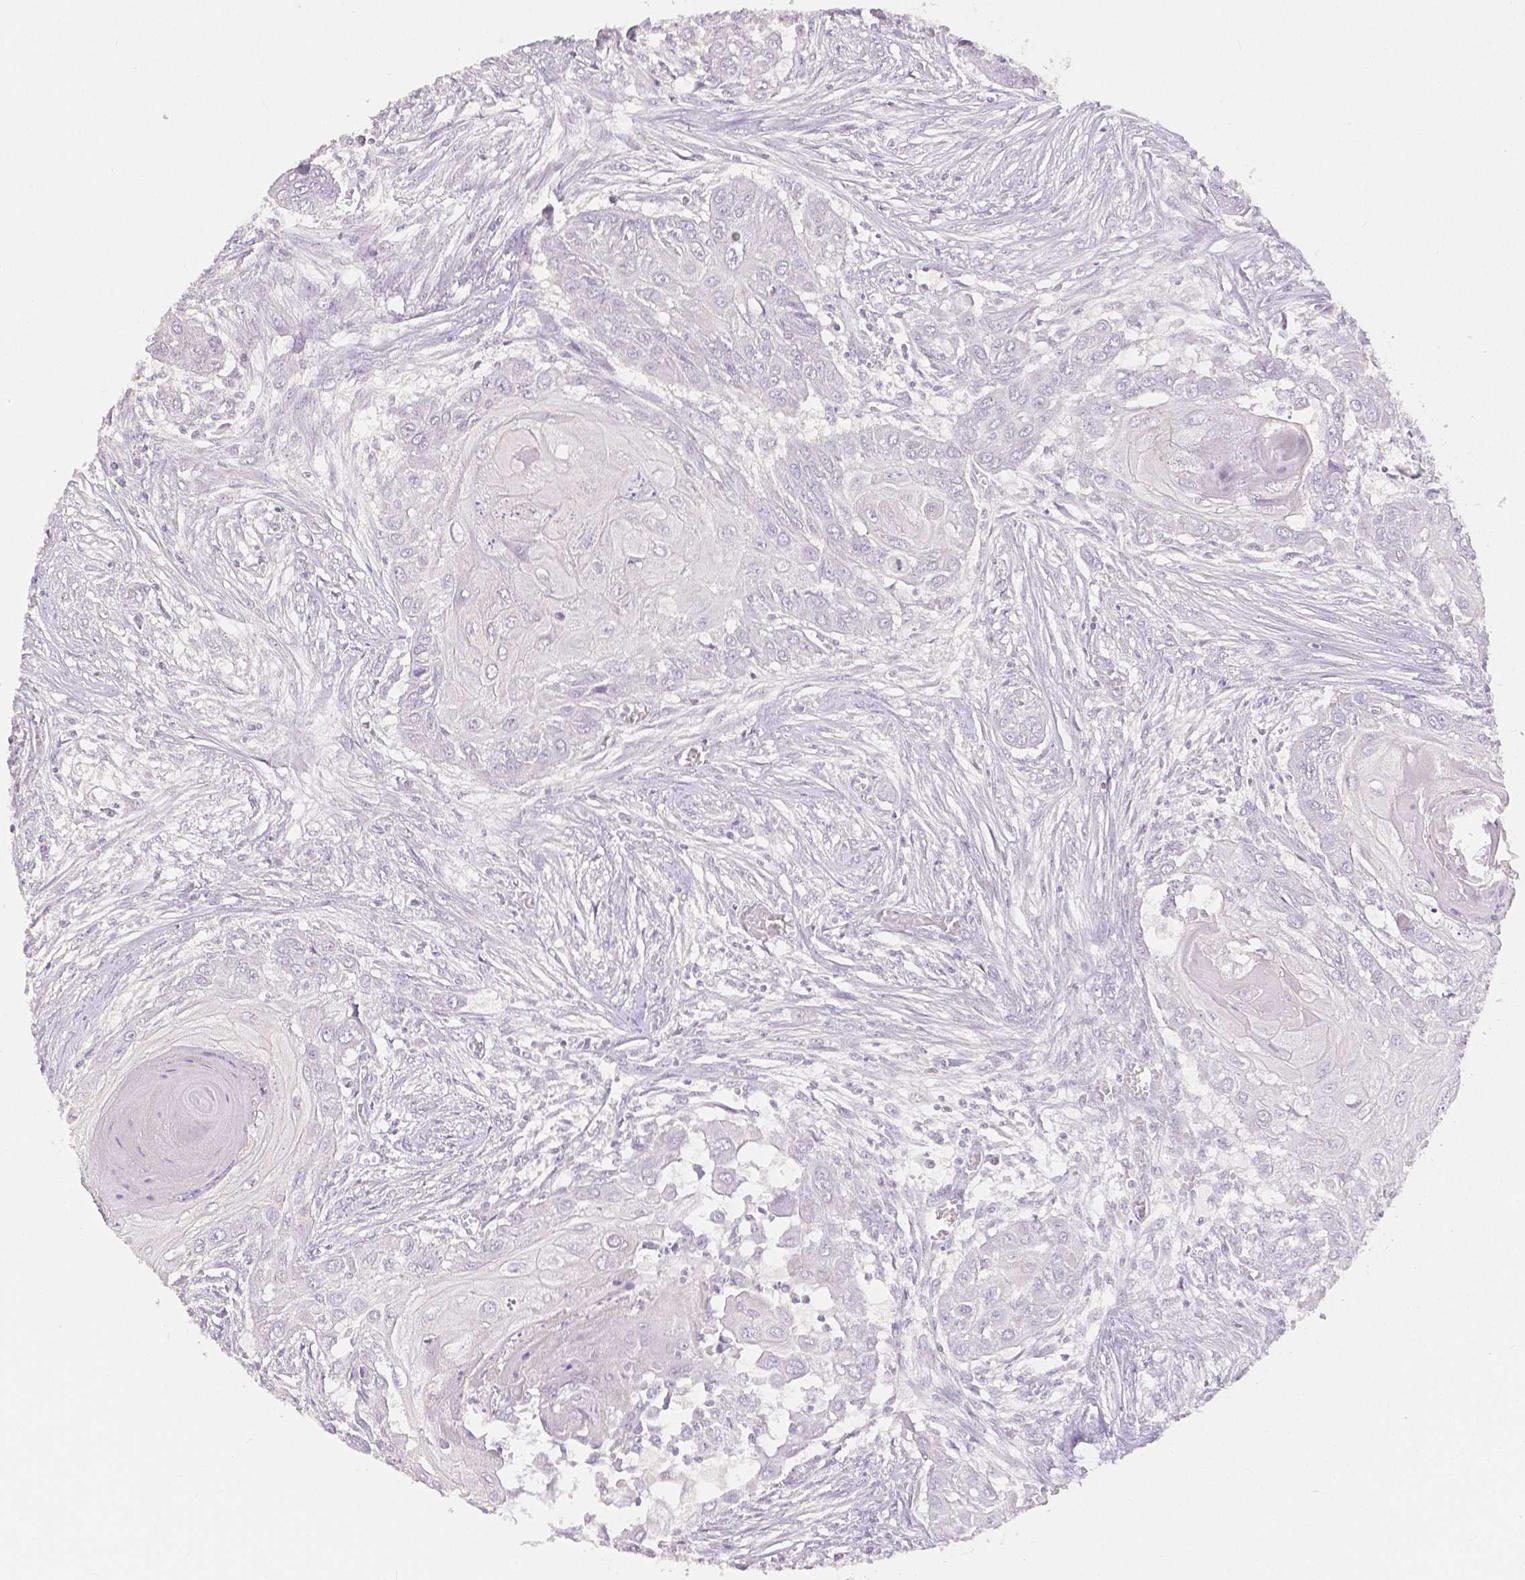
{"staining": {"intensity": "negative", "quantity": "none", "location": "none"}, "tissue": "head and neck cancer", "cell_type": "Tumor cells", "image_type": "cancer", "snomed": [{"axis": "morphology", "description": "Squamous cell carcinoma, NOS"}, {"axis": "topography", "description": "Oral tissue"}, {"axis": "topography", "description": "Head-Neck"}], "caption": "High power microscopy histopathology image of an immunohistochemistry photomicrograph of squamous cell carcinoma (head and neck), revealing no significant positivity in tumor cells. The staining was performed using DAB (3,3'-diaminobenzidine) to visualize the protein expression in brown, while the nuclei were stained in blue with hematoxylin (Magnification: 20x).", "gene": "OCLN", "patient": {"sex": "male", "age": 71}}